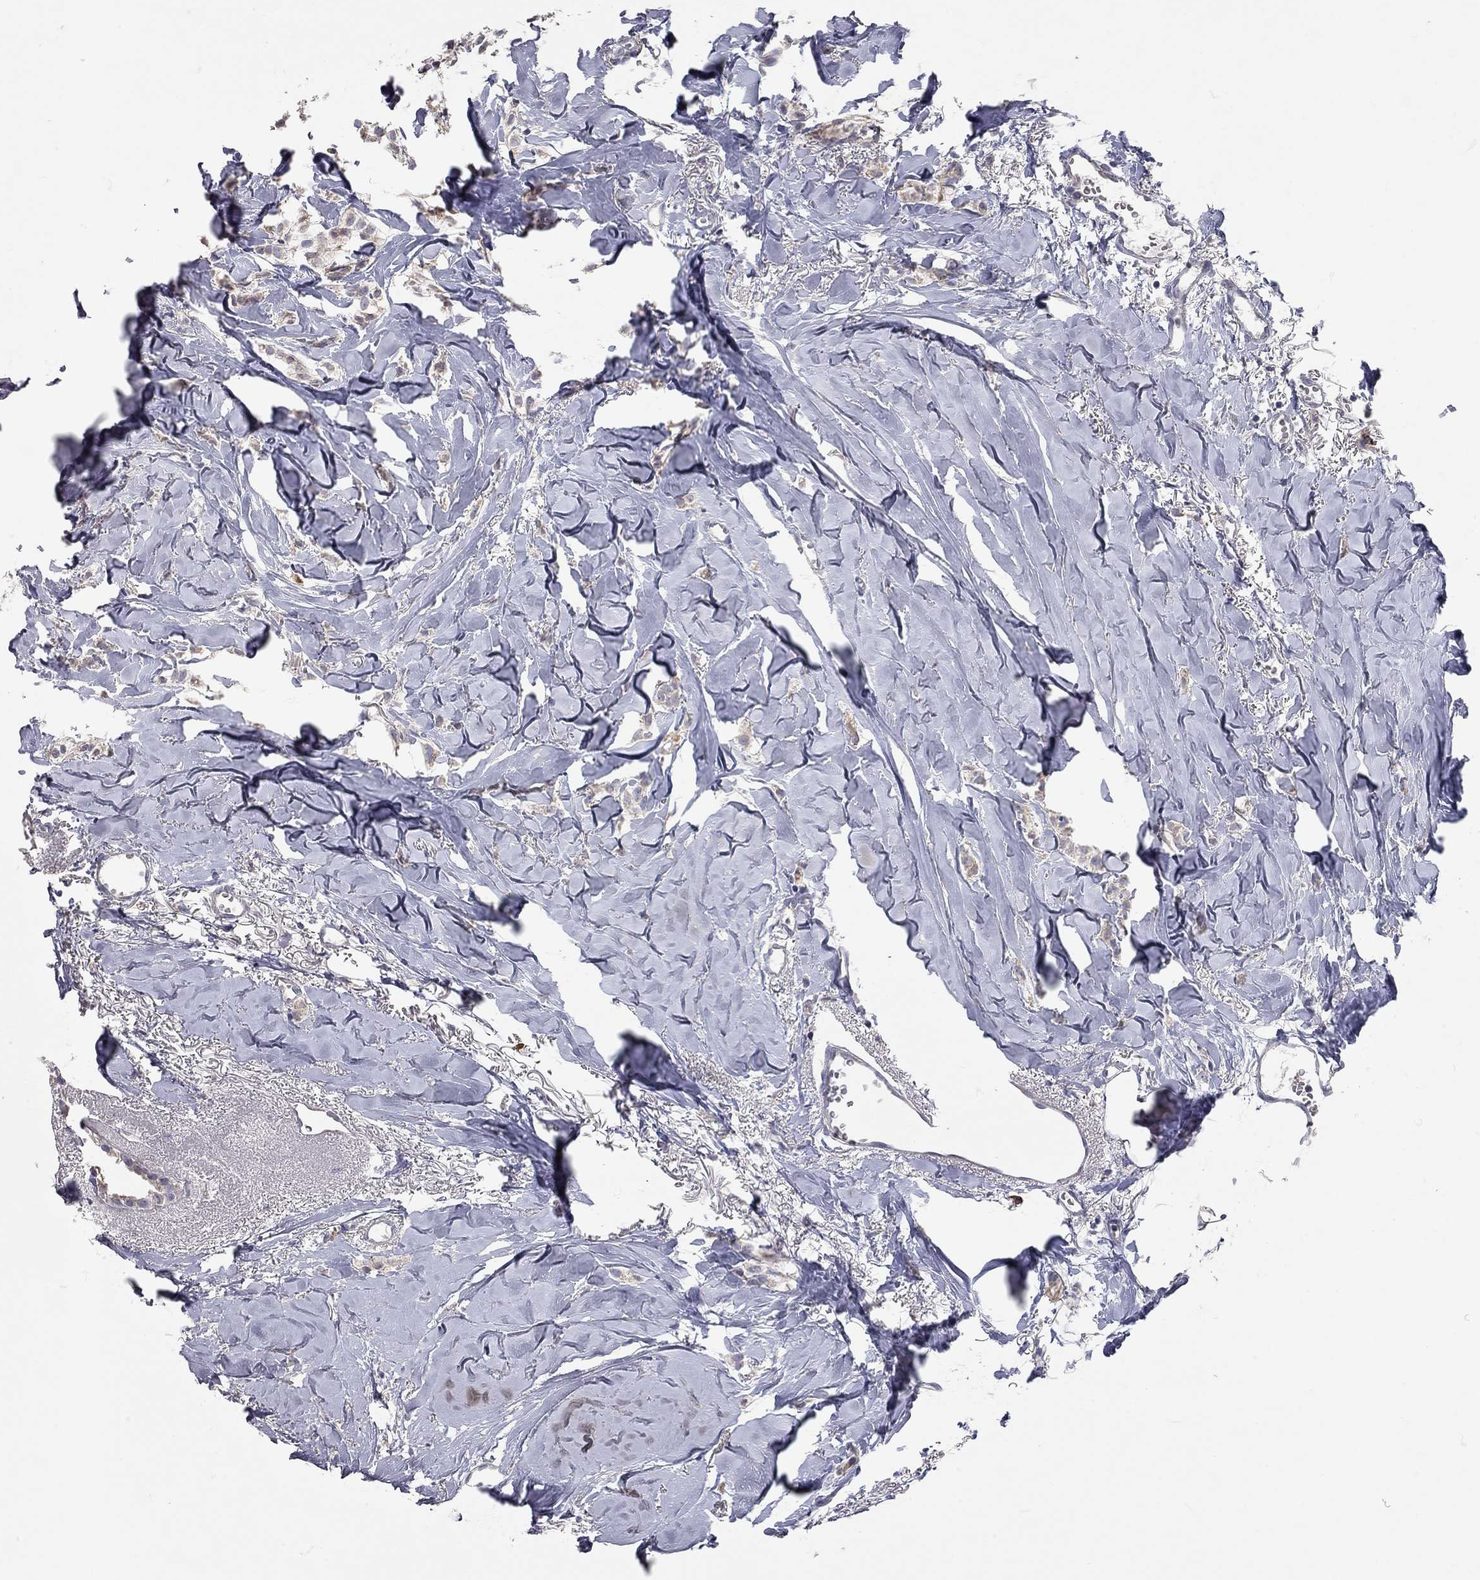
{"staining": {"intensity": "weak", "quantity": "<25%", "location": "cytoplasmic/membranous"}, "tissue": "breast cancer", "cell_type": "Tumor cells", "image_type": "cancer", "snomed": [{"axis": "morphology", "description": "Duct carcinoma"}, {"axis": "topography", "description": "Breast"}], "caption": "DAB immunohistochemical staining of human breast invasive ductal carcinoma reveals no significant staining in tumor cells.", "gene": "XAGE2", "patient": {"sex": "female", "age": 85}}